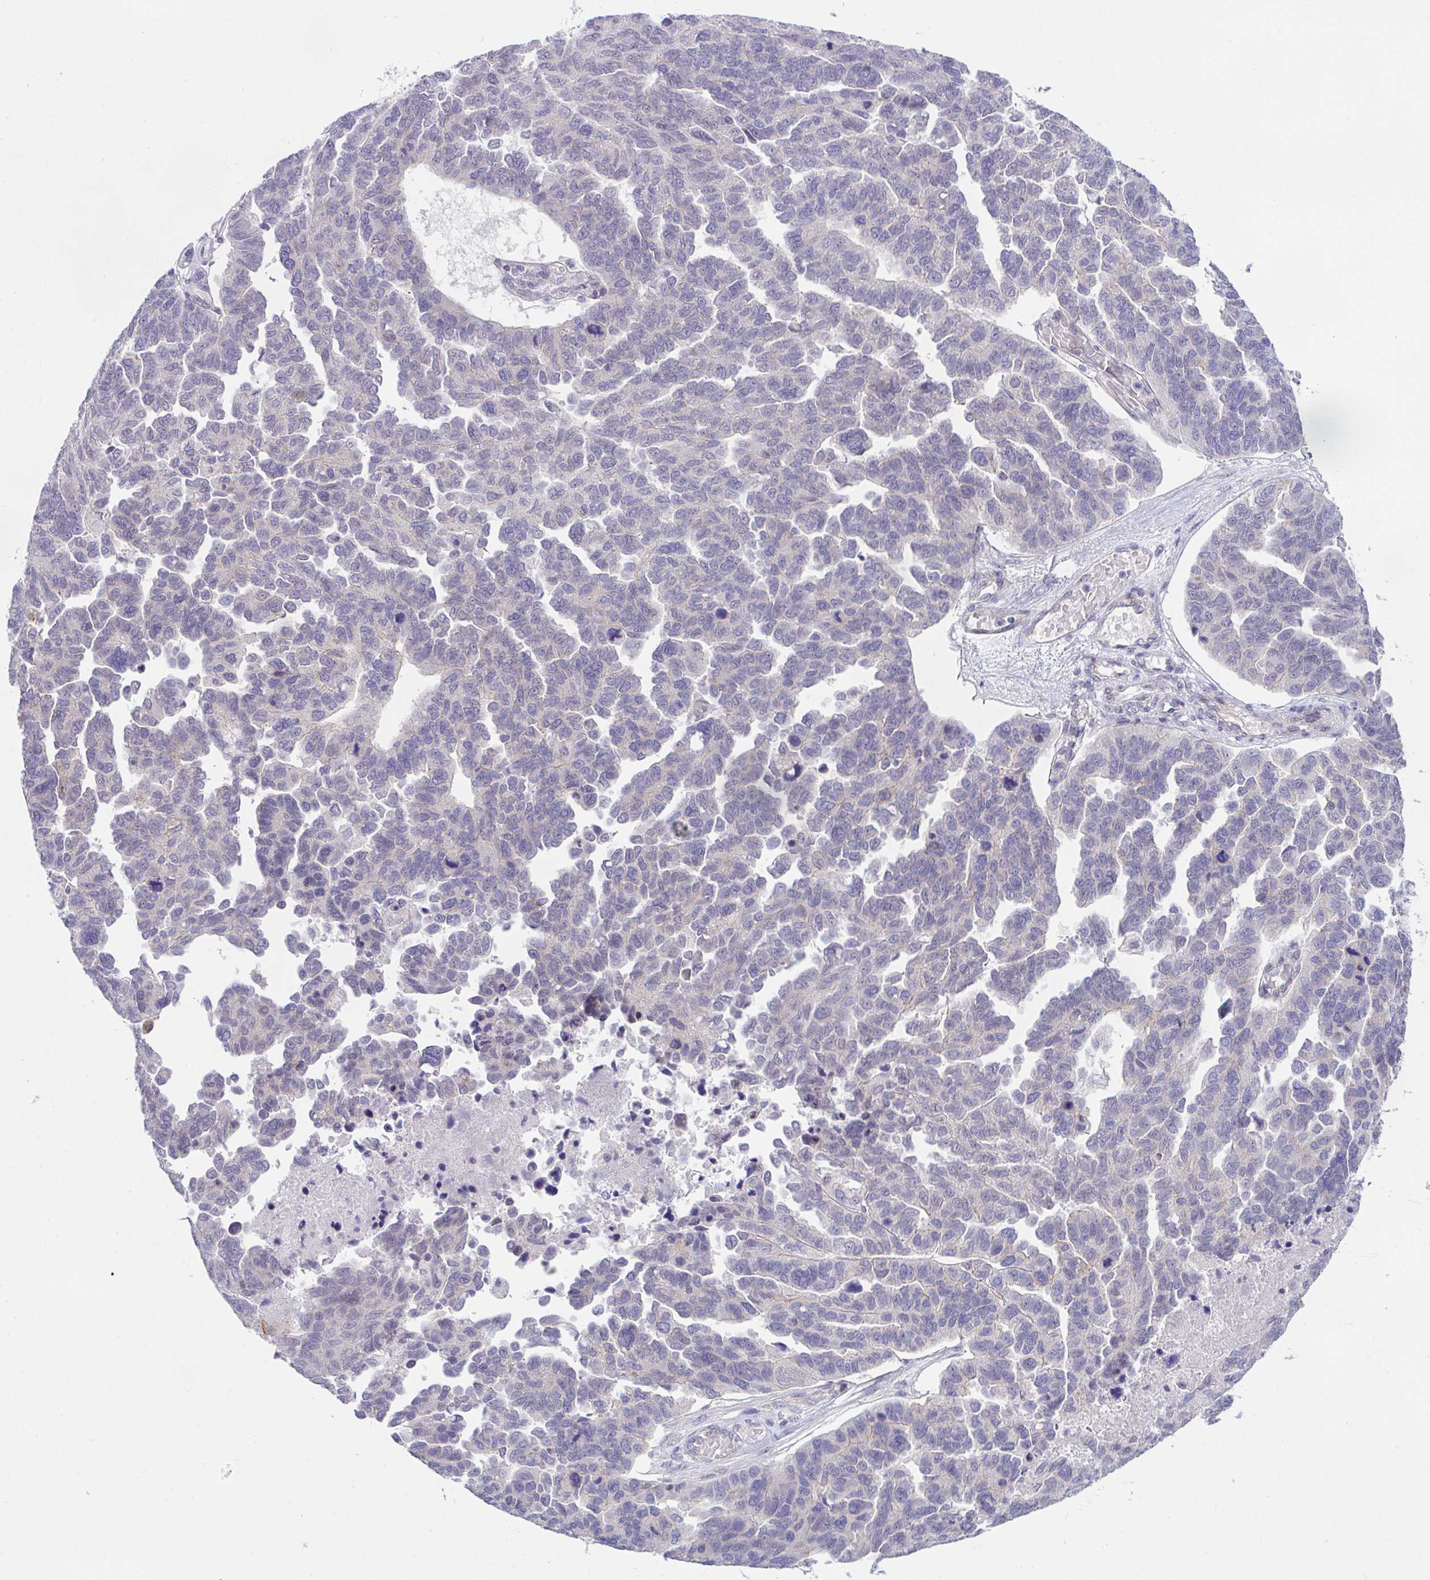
{"staining": {"intensity": "negative", "quantity": "none", "location": "none"}, "tissue": "ovarian cancer", "cell_type": "Tumor cells", "image_type": "cancer", "snomed": [{"axis": "morphology", "description": "Cystadenocarcinoma, serous, NOS"}, {"axis": "topography", "description": "Ovary"}], "caption": "Human serous cystadenocarcinoma (ovarian) stained for a protein using IHC reveals no expression in tumor cells.", "gene": "ZBED3", "patient": {"sex": "female", "age": 64}}